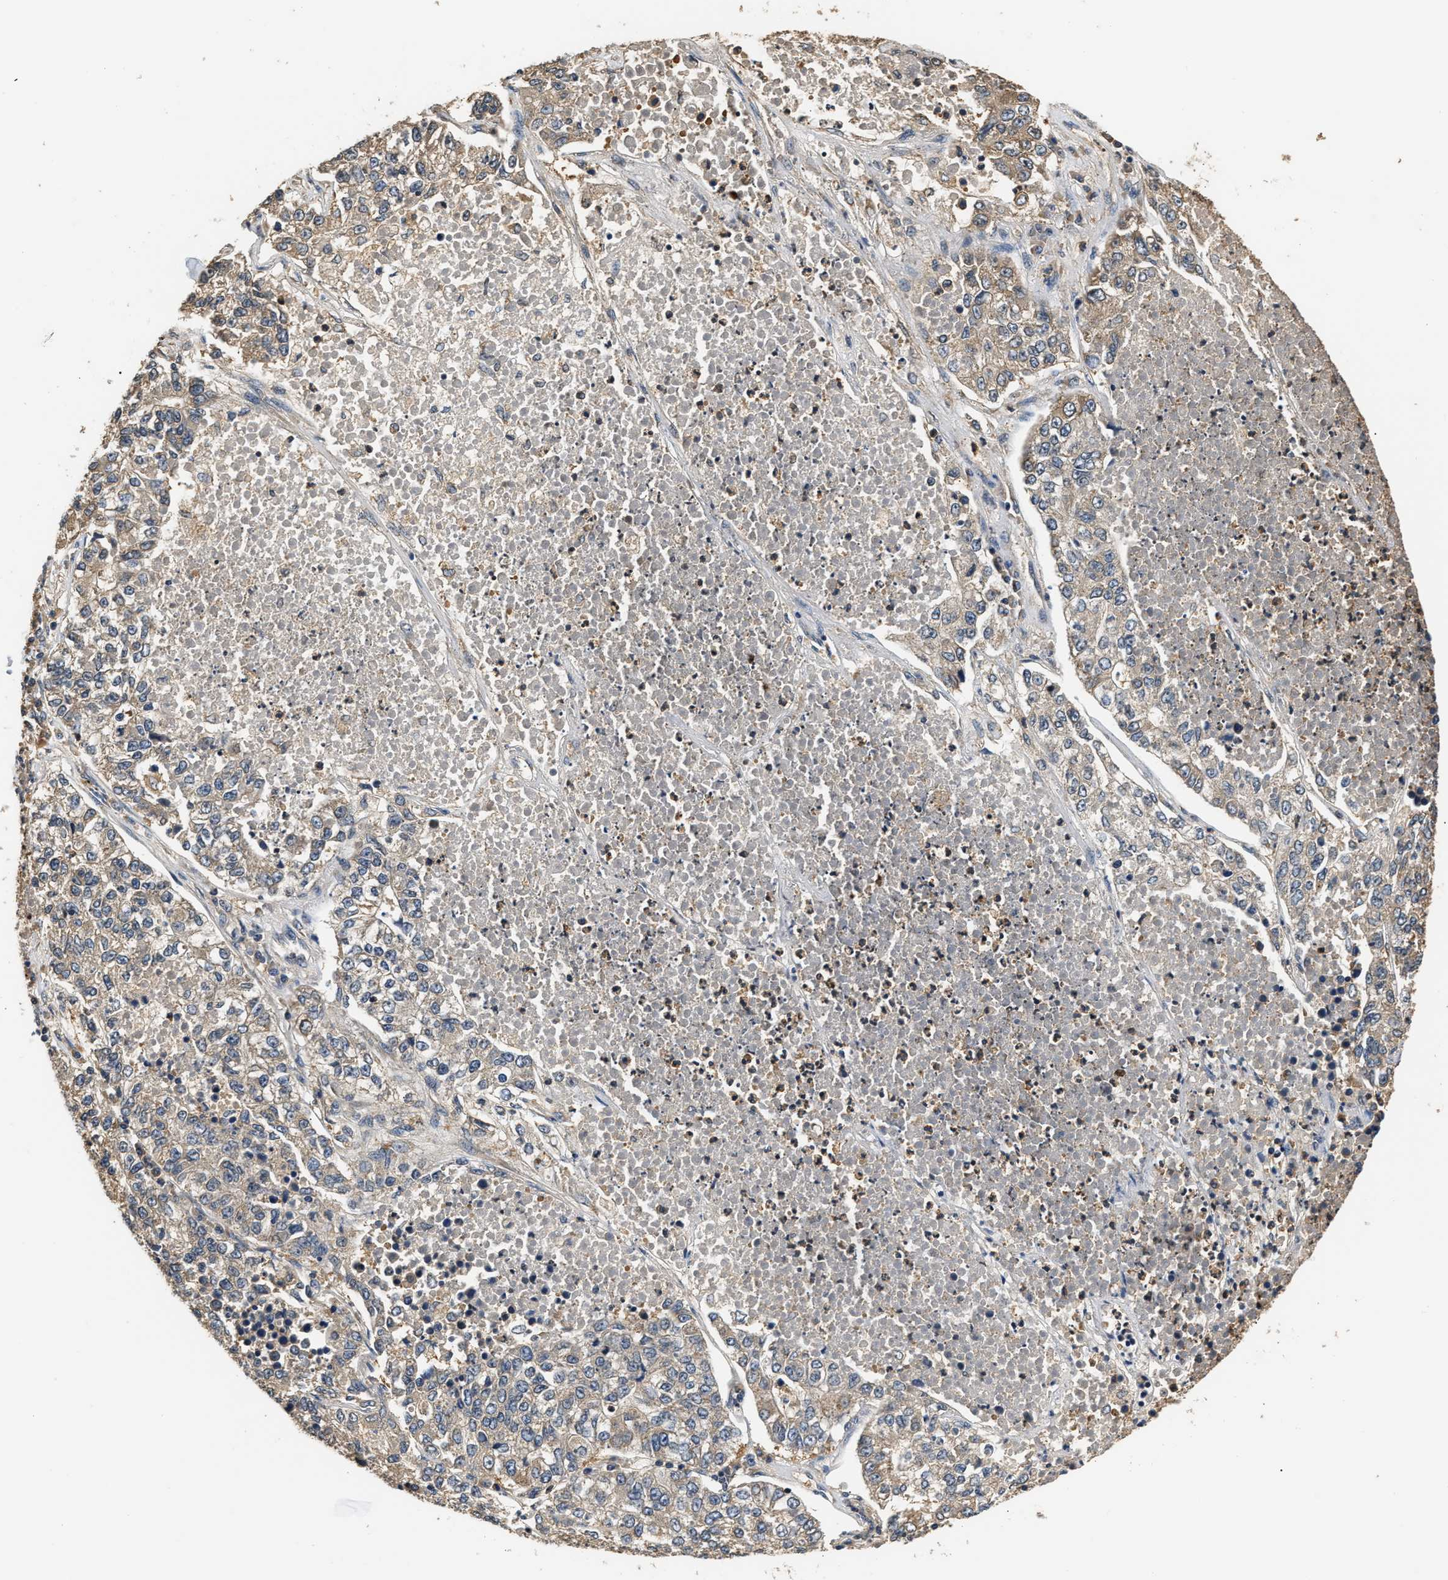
{"staining": {"intensity": "weak", "quantity": ">75%", "location": "cytoplasmic/membranous"}, "tissue": "lung cancer", "cell_type": "Tumor cells", "image_type": "cancer", "snomed": [{"axis": "morphology", "description": "Adenocarcinoma, NOS"}, {"axis": "topography", "description": "Lung"}], "caption": "Protein staining displays weak cytoplasmic/membranous positivity in about >75% of tumor cells in lung adenocarcinoma.", "gene": "GPI", "patient": {"sex": "male", "age": 49}}